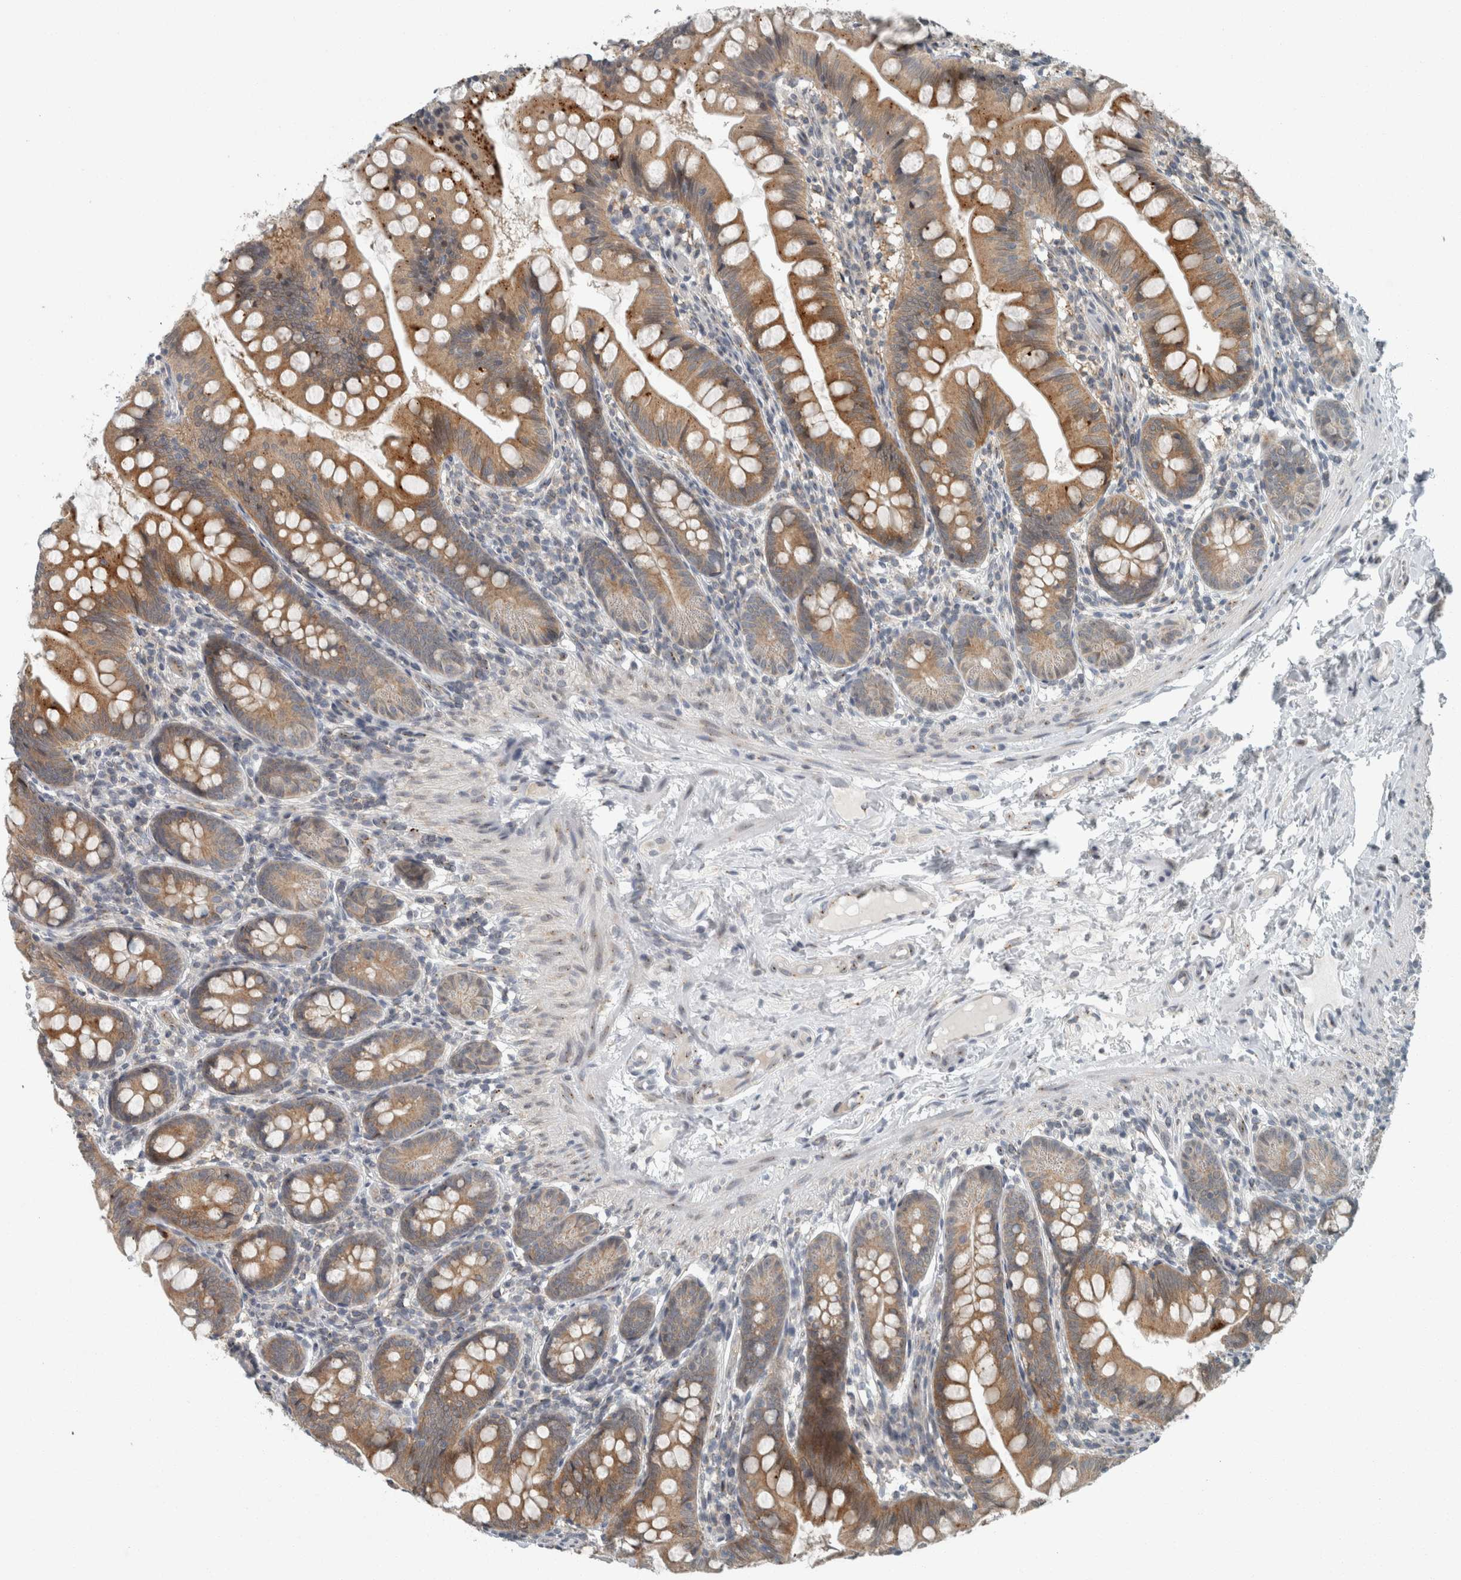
{"staining": {"intensity": "moderate", "quantity": ">75%", "location": "cytoplasmic/membranous"}, "tissue": "small intestine", "cell_type": "Glandular cells", "image_type": "normal", "snomed": [{"axis": "morphology", "description": "Normal tissue, NOS"}, {"axis": "topography", "description": "Small intestine"}], "caption": "Immunohistochemistry of normal small intestine reveals medium levels of moderate cytoplasmic/membranous staining in approximately >75% of glandular cells.", "gene": "KIF1C", "patient": {"sex": "male", "age": 7}}